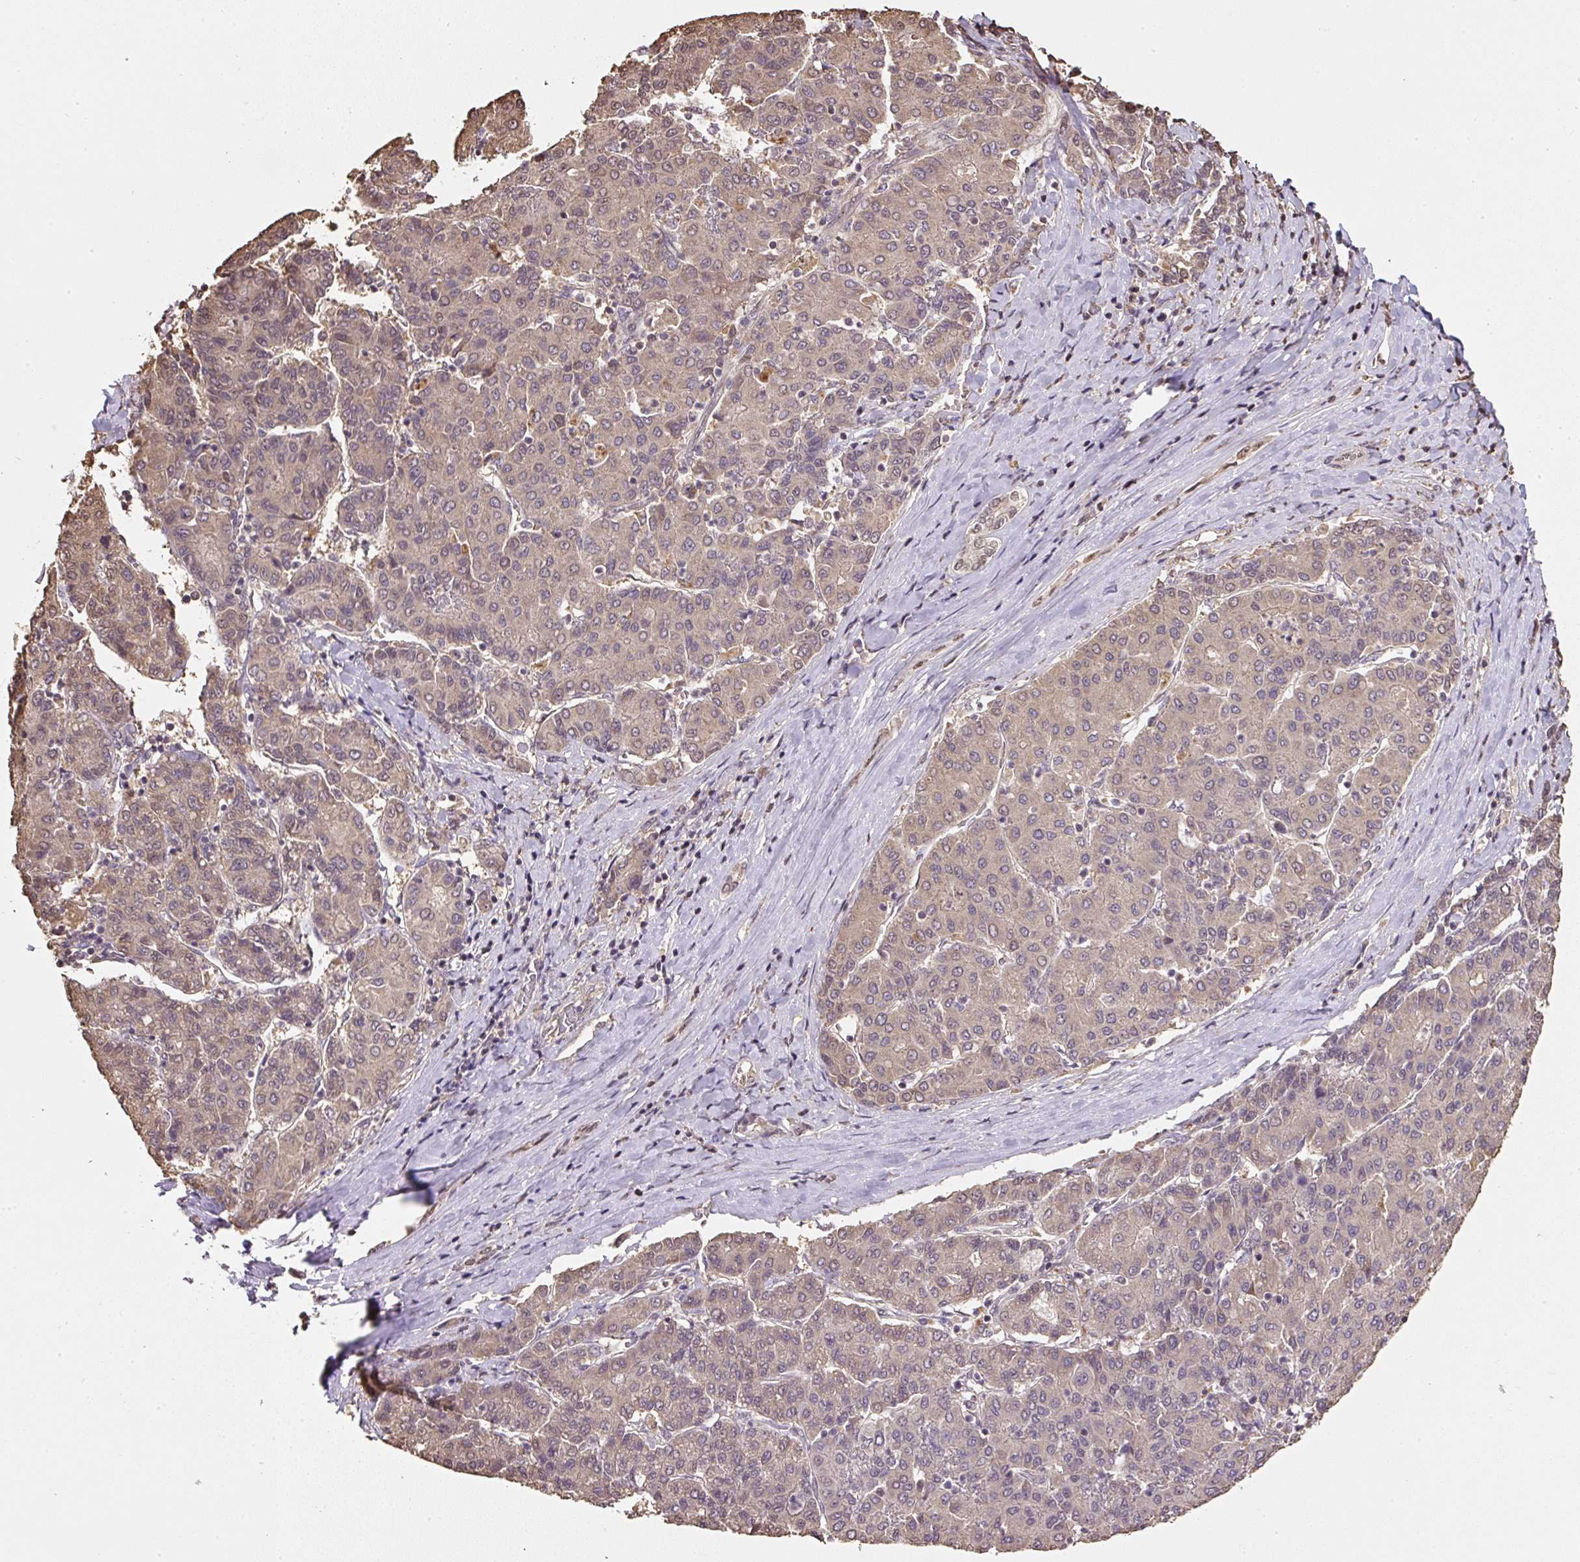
{"staining": {"intensity": "weak", "quantity": "25%-75%", "location": "cytoplasmic/membranous,nuclear"}, "tissue": "liver cancer", "cell_type": "Tumor cells", "image_type": "cancer", "snomed": [{"axis": "morphology", "description": "Carcinoma, Hepatocellular, NOS"}, {"axis": "topography", "description": "Liver"}], "caption": "Liver cancer tissue exhibits weak cytoplasmic/membranous and nuclear expression in about 25%-75% of tumor cells, visualized by immunohistochemistry. (Stains: DAB in brown, nuclei in blue, Microscopy: brightfield microscopy at high magnification).", "gene": "TMEM170B", "patient": {"sex": "male", "age": 65}}